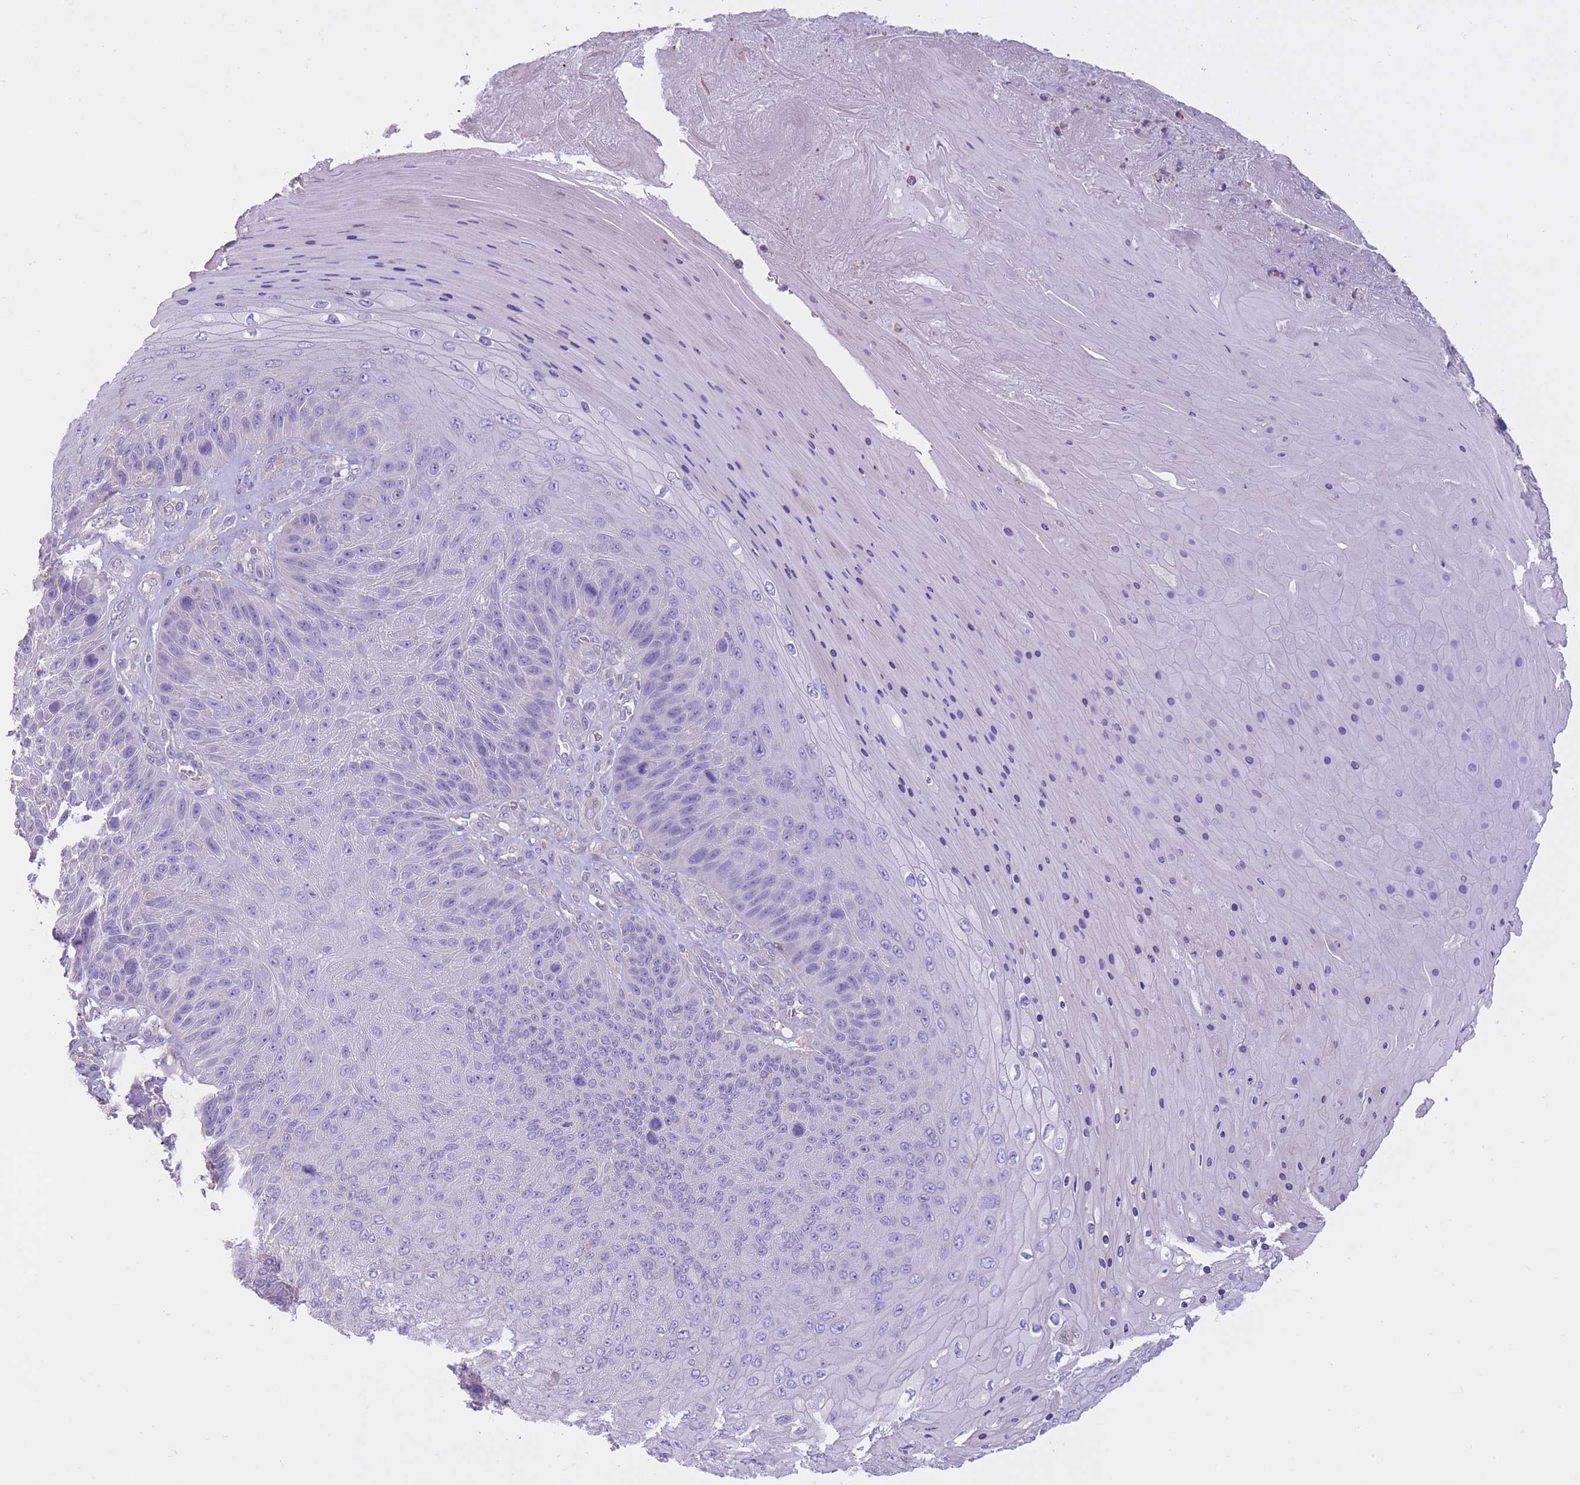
{"staining": {"intensity": "negative", "quantity": "none", "location": "none"}, "tissue": "skin cancer", "cell_type": "Tumor cells", "image_type": "cancer", "snomed": [{"axis": "morphology", "description": "Squamous cell carcinoma, NOS"}, {"axis": "topography", "description": "Skin"}], "caption": "Immunohistochemical staining of skin squamous cell carcinoma displays no significant positivity in tumor cells. (DAB immunohistochemistry, high magnification).", "gene": "PDHA1", "patient": {"sex": "female", "age": 88}}